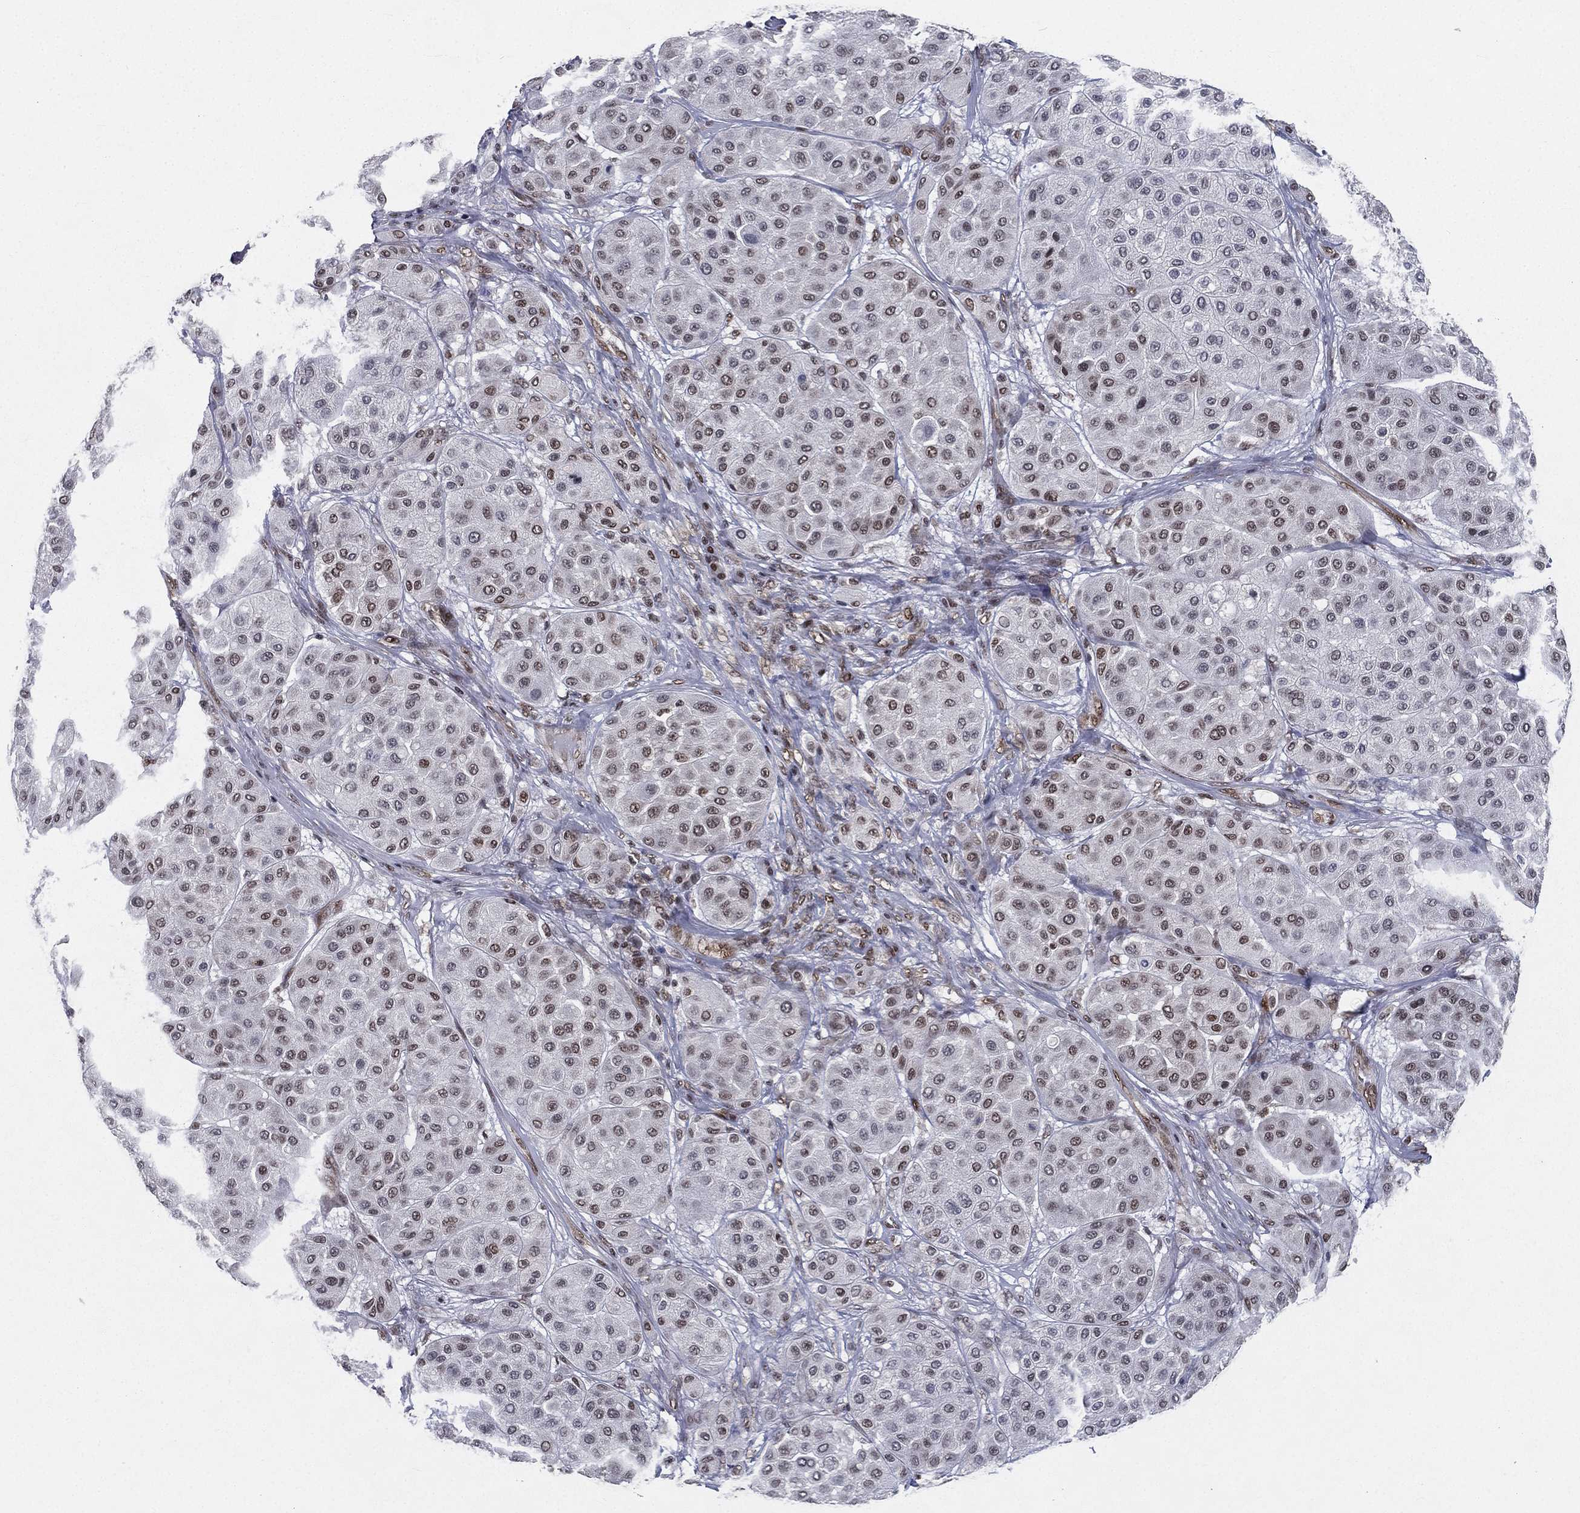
{"staining": {"intensity": "weak", "quantity": ">75%", "location": "nuclear"}, "tissue": "melanoma", "cell_type": "Tumor cells", "image_type": "cancer", "snomed": [{"axis": "morphology", "description": "Malignant melanoma, Metastatic site"}, {"axis": "topography", "description": "Smooth muscle"}], "caption": "Protein staining displays weak nuclear expression in about >75% of tumor cells in melanoma.", "gene": "FUBP3", "patient": {"sex": "male", "age": 41}}